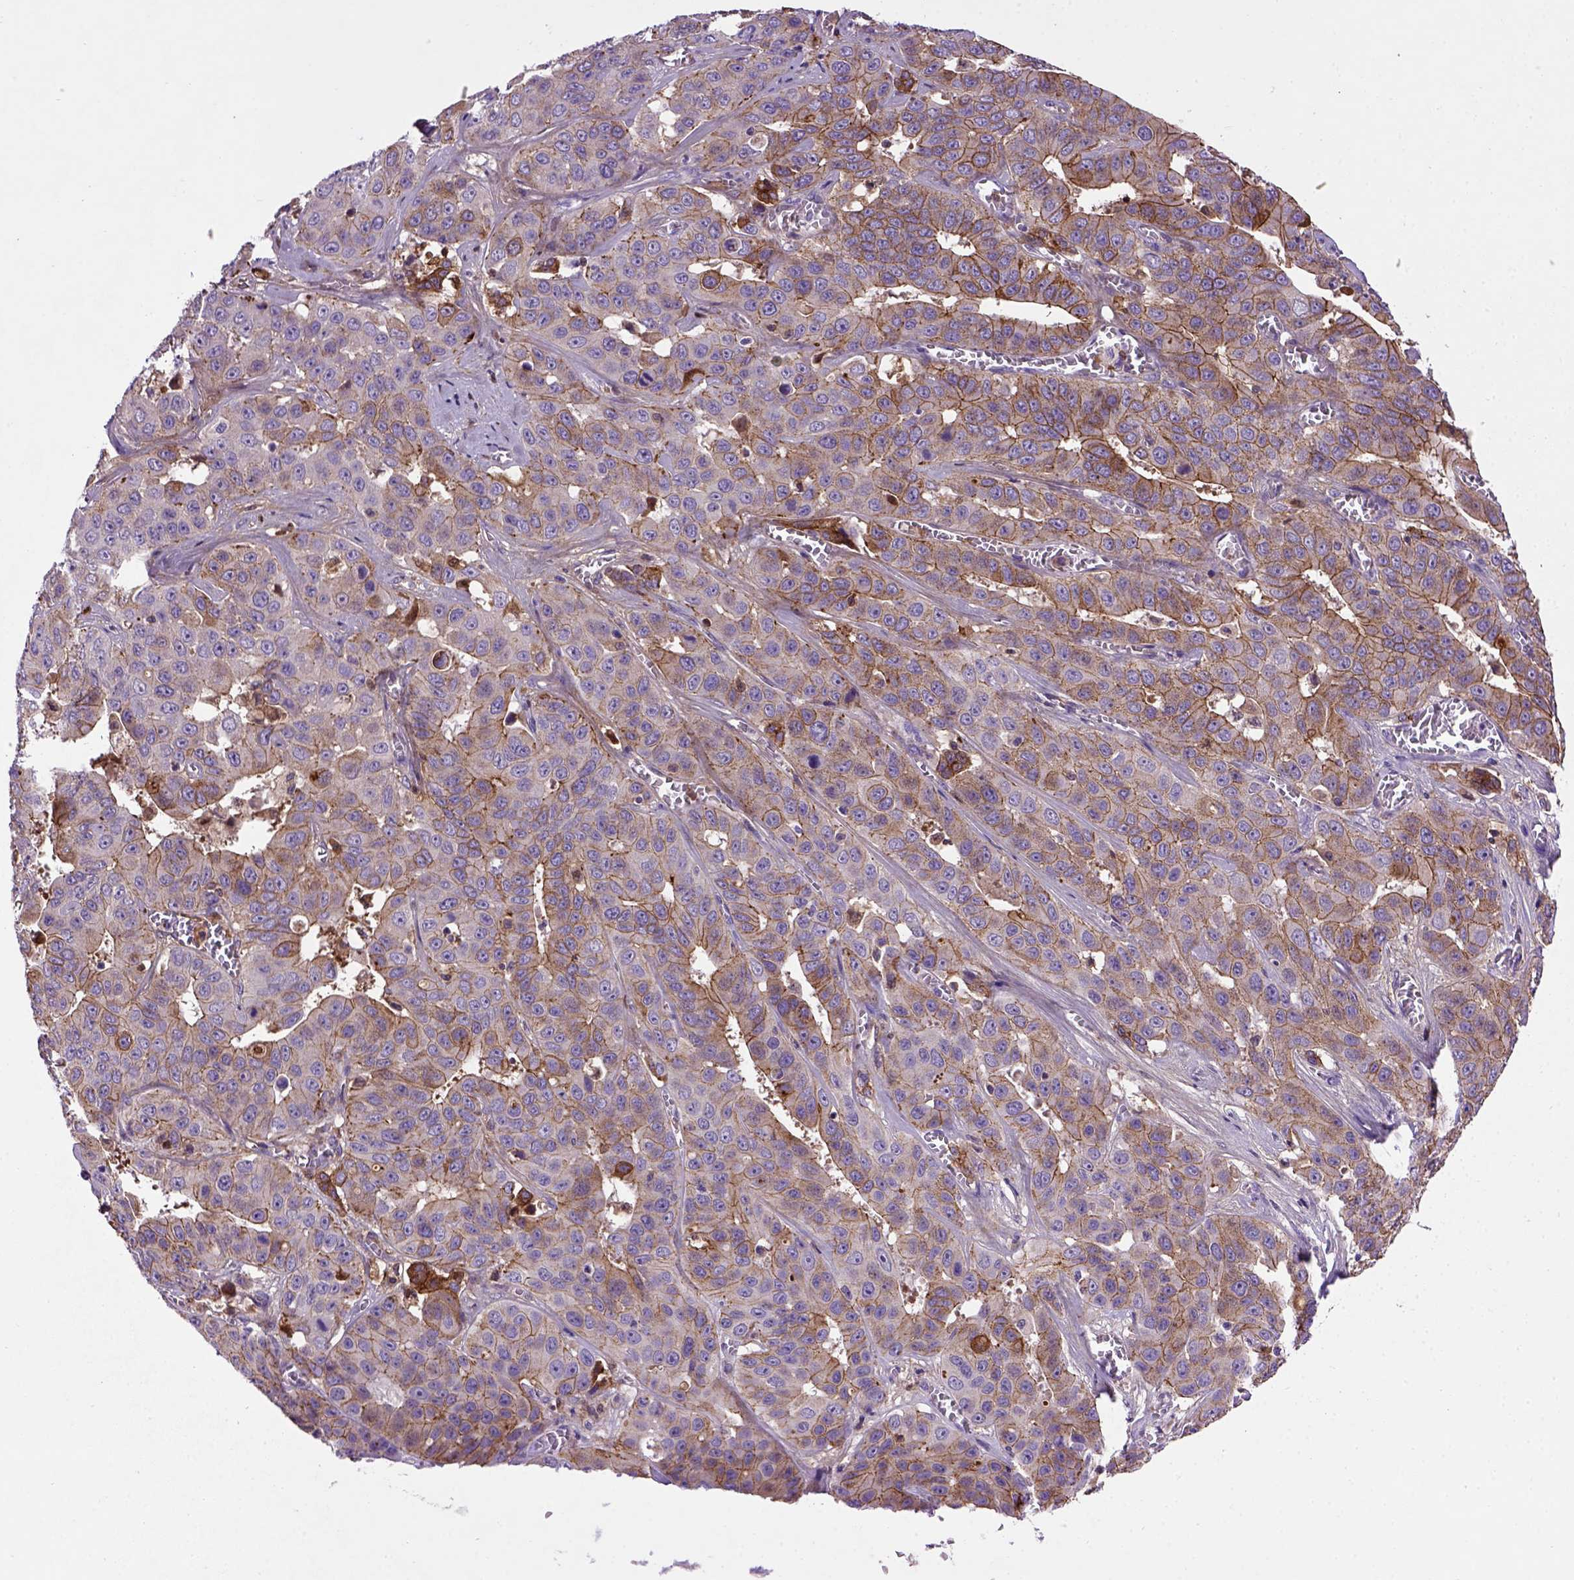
{"staining": {"intensity": "moderate", "quantity": ">75%", "location": "cytoplasmic/membranous"}, "tissue": "liver cancer", "cell_type": "Tumor cells", "image_type": "cancer", "snomed": [{"axis": "morphology", "description": "Cholangiocarcinoma"}, {"axis": "topography", "description": "Liver"}], "caption": "Liver cholangiocarcinoma stained for a protein demonstrates moderate cytoplasmic/membranous positivity in tumor cells.", "gene": "CDH1", "patient": {"sex": "female", "age": 52}}